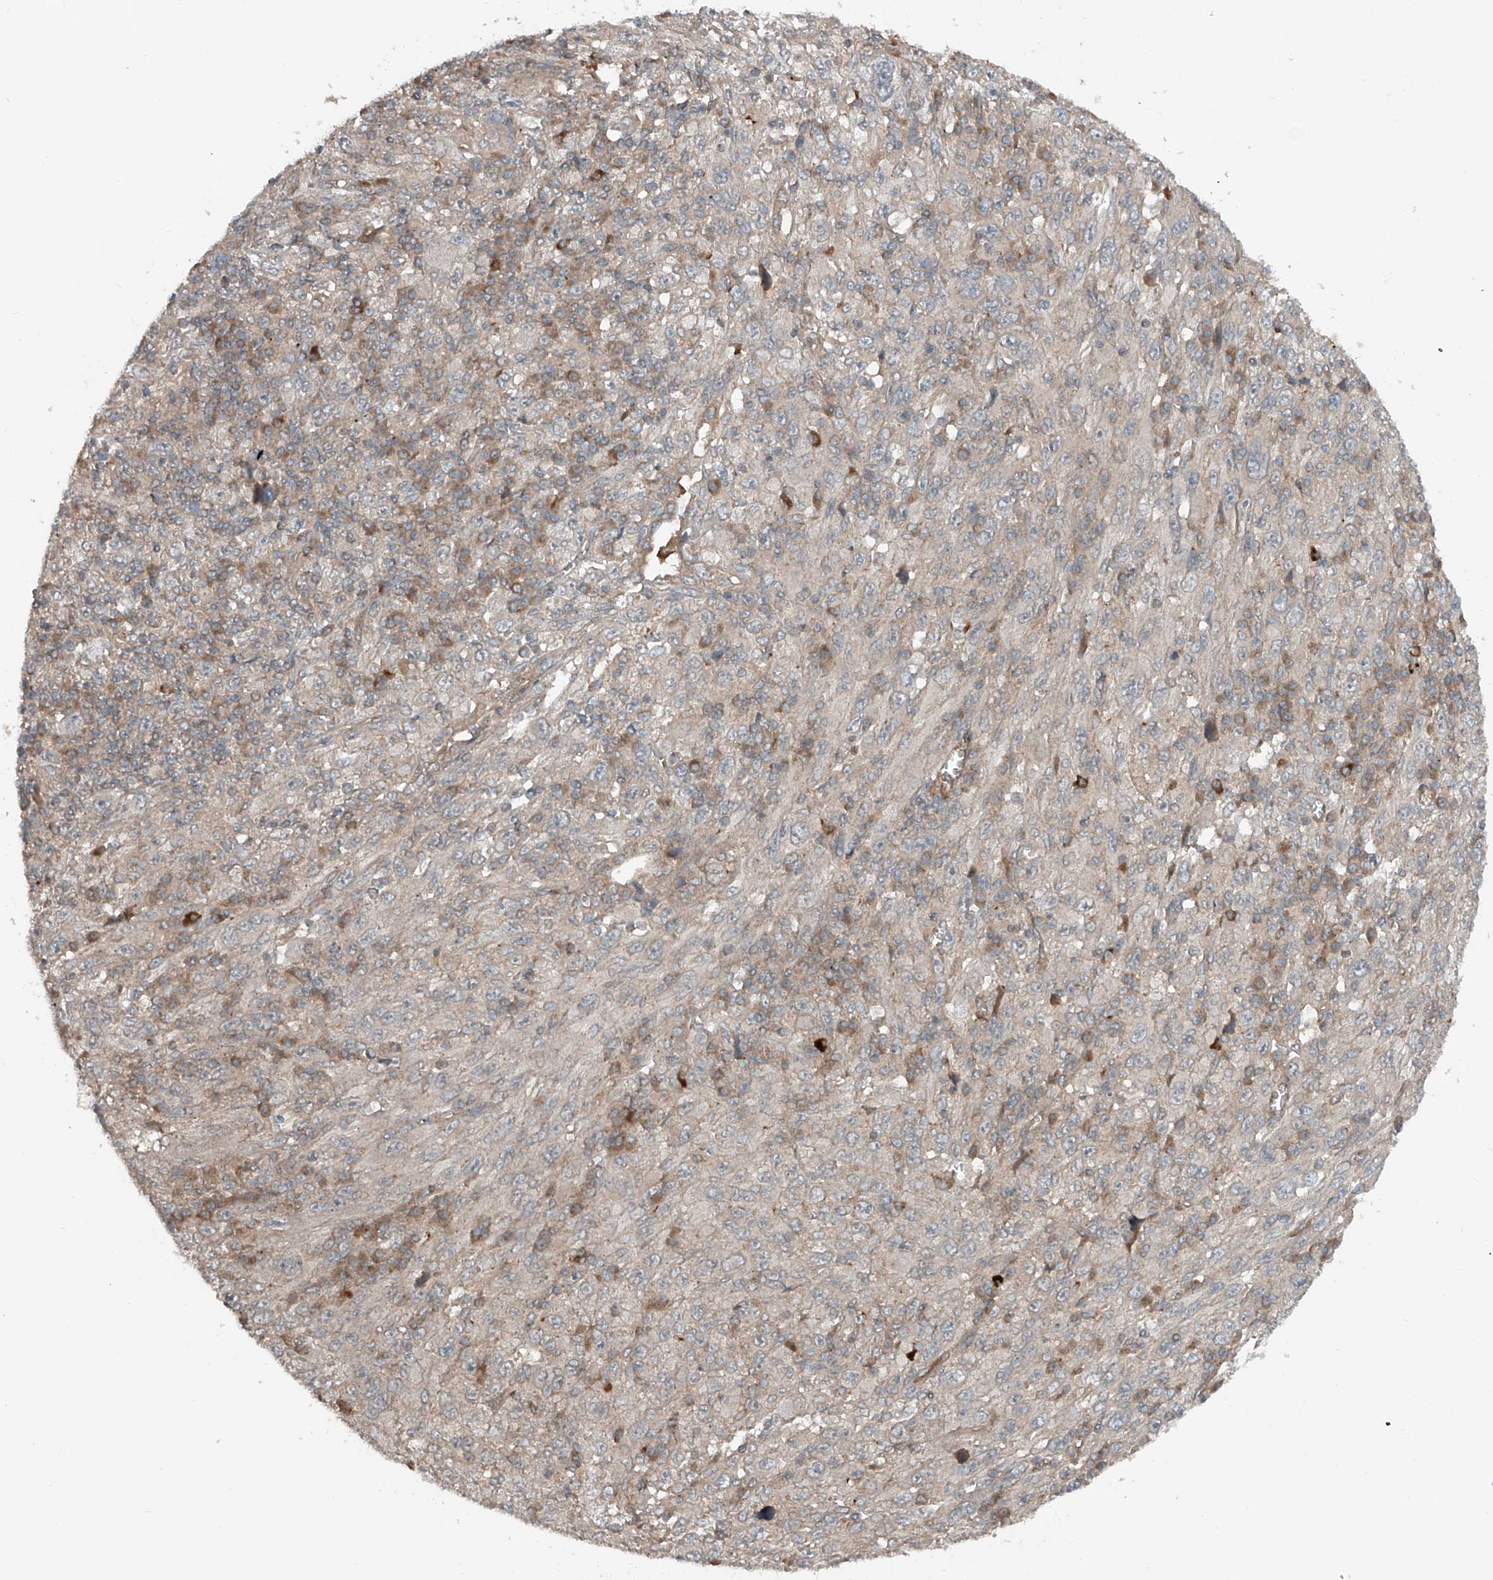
{"staining": {"intensity": "moderate", "quantity": "<25%", "location": "cytoplasmic/membranous"}, "tissue": "melanoma", "cell_type": "Tumor cells", "image_type": "cancer", "snomed": [{"axis": "morphology", "description": "Malignant melanoma, Metastatic site"}, {"axis": "topography", "description": "Skin"}], "caption": "About <25% of tumor cells in human malignant melanoma (metastatic site) show moderate cytoplasmic/membranous protein positivity as visualized by brown immunohistochemical staining.", "gene": "ADAM23", "patient": {"sex": "female", "age": 56}}